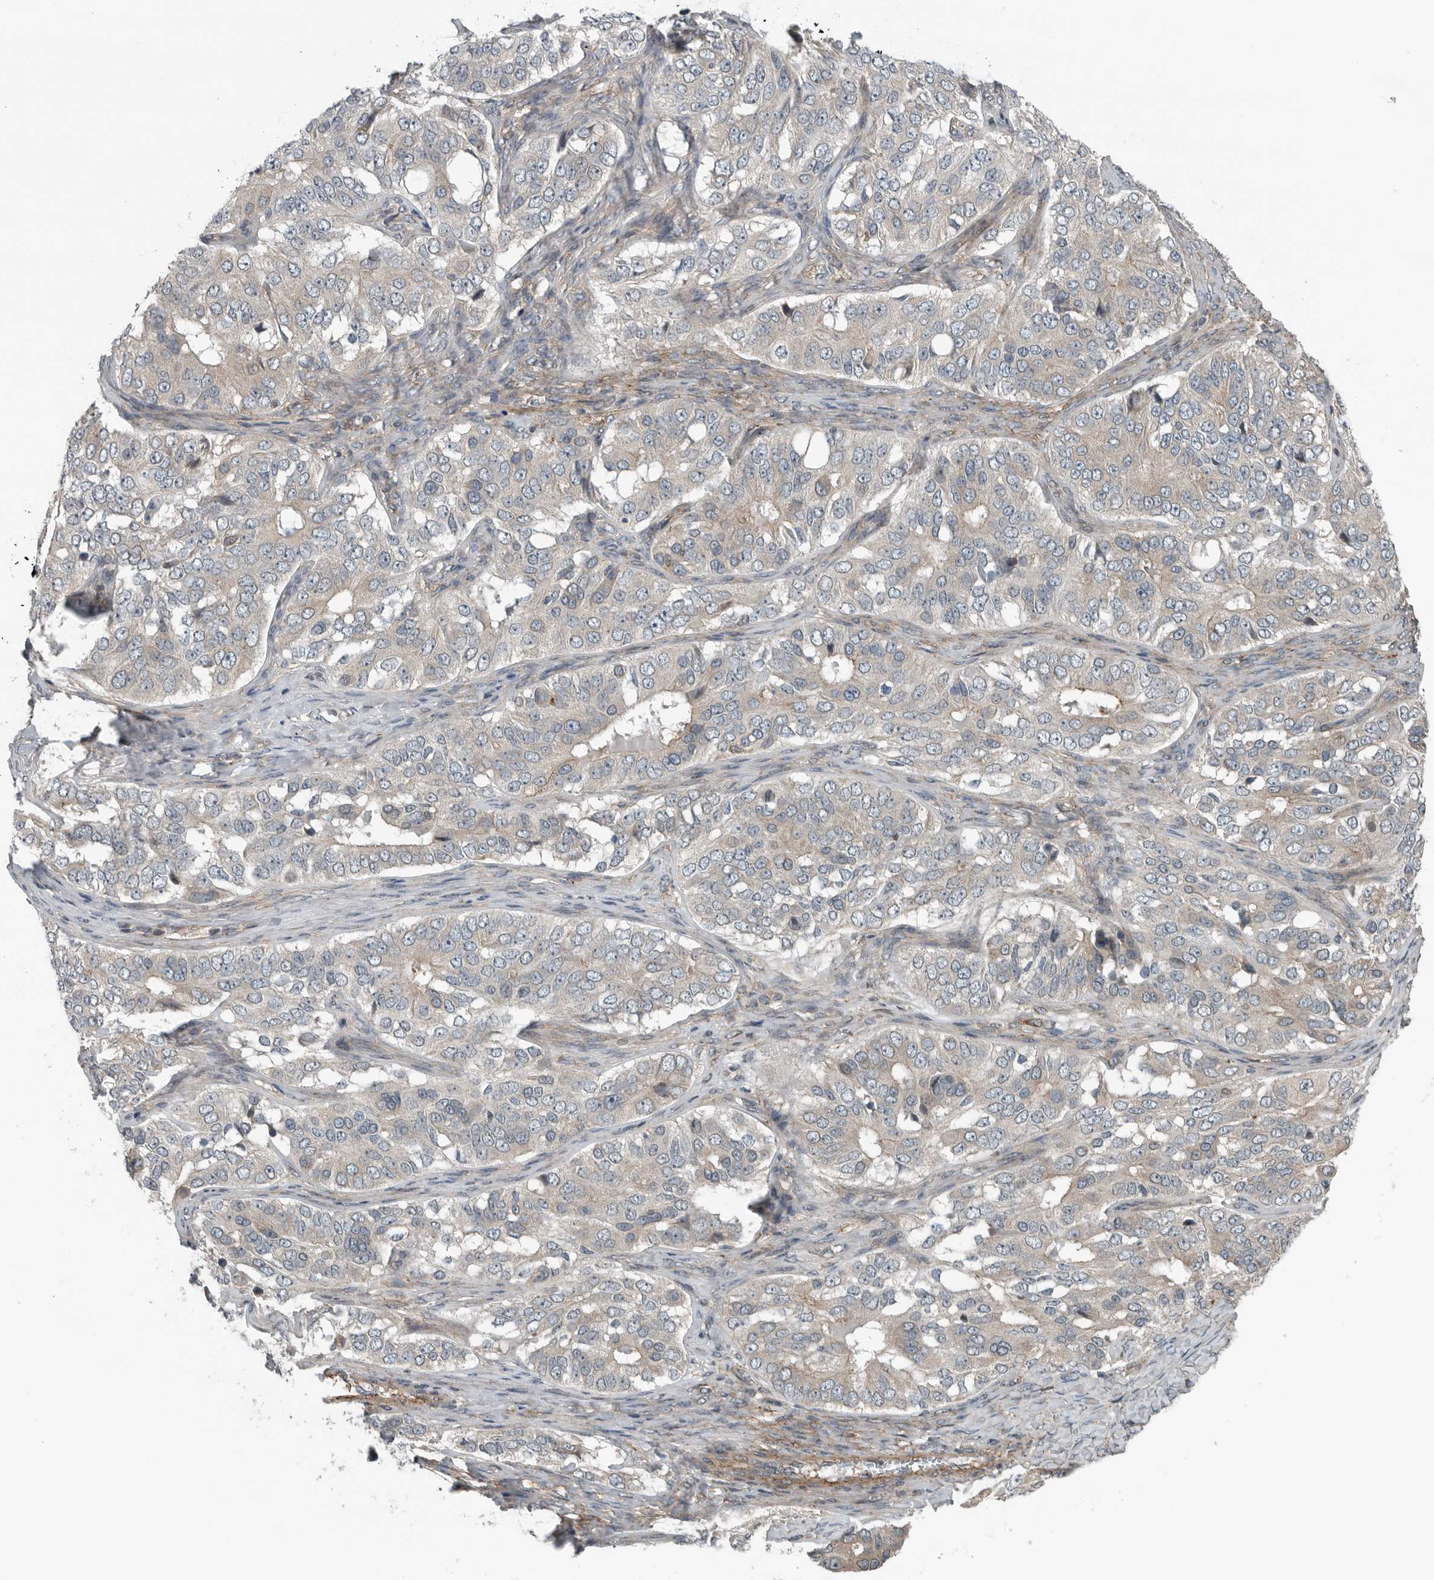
{"staining": {"intensity": "negative", "quantity": "none", "location": "none"}, "tissue": "ovarian cancer", "cell_type": "Tumor cells", "image_type": "cancer", "snomed": [{"axis": "morphology", "description": "Carcinoma, endometroid"}, {"axis": "topography", "description": "Ovary"}], "caption": "Endometroid carcinoma (ovarian) was stained to show a protein in brown. There is no significant staining in tumor cells.", "gene": "AMFR", "patient": {"sex": "female", "age": 51}}